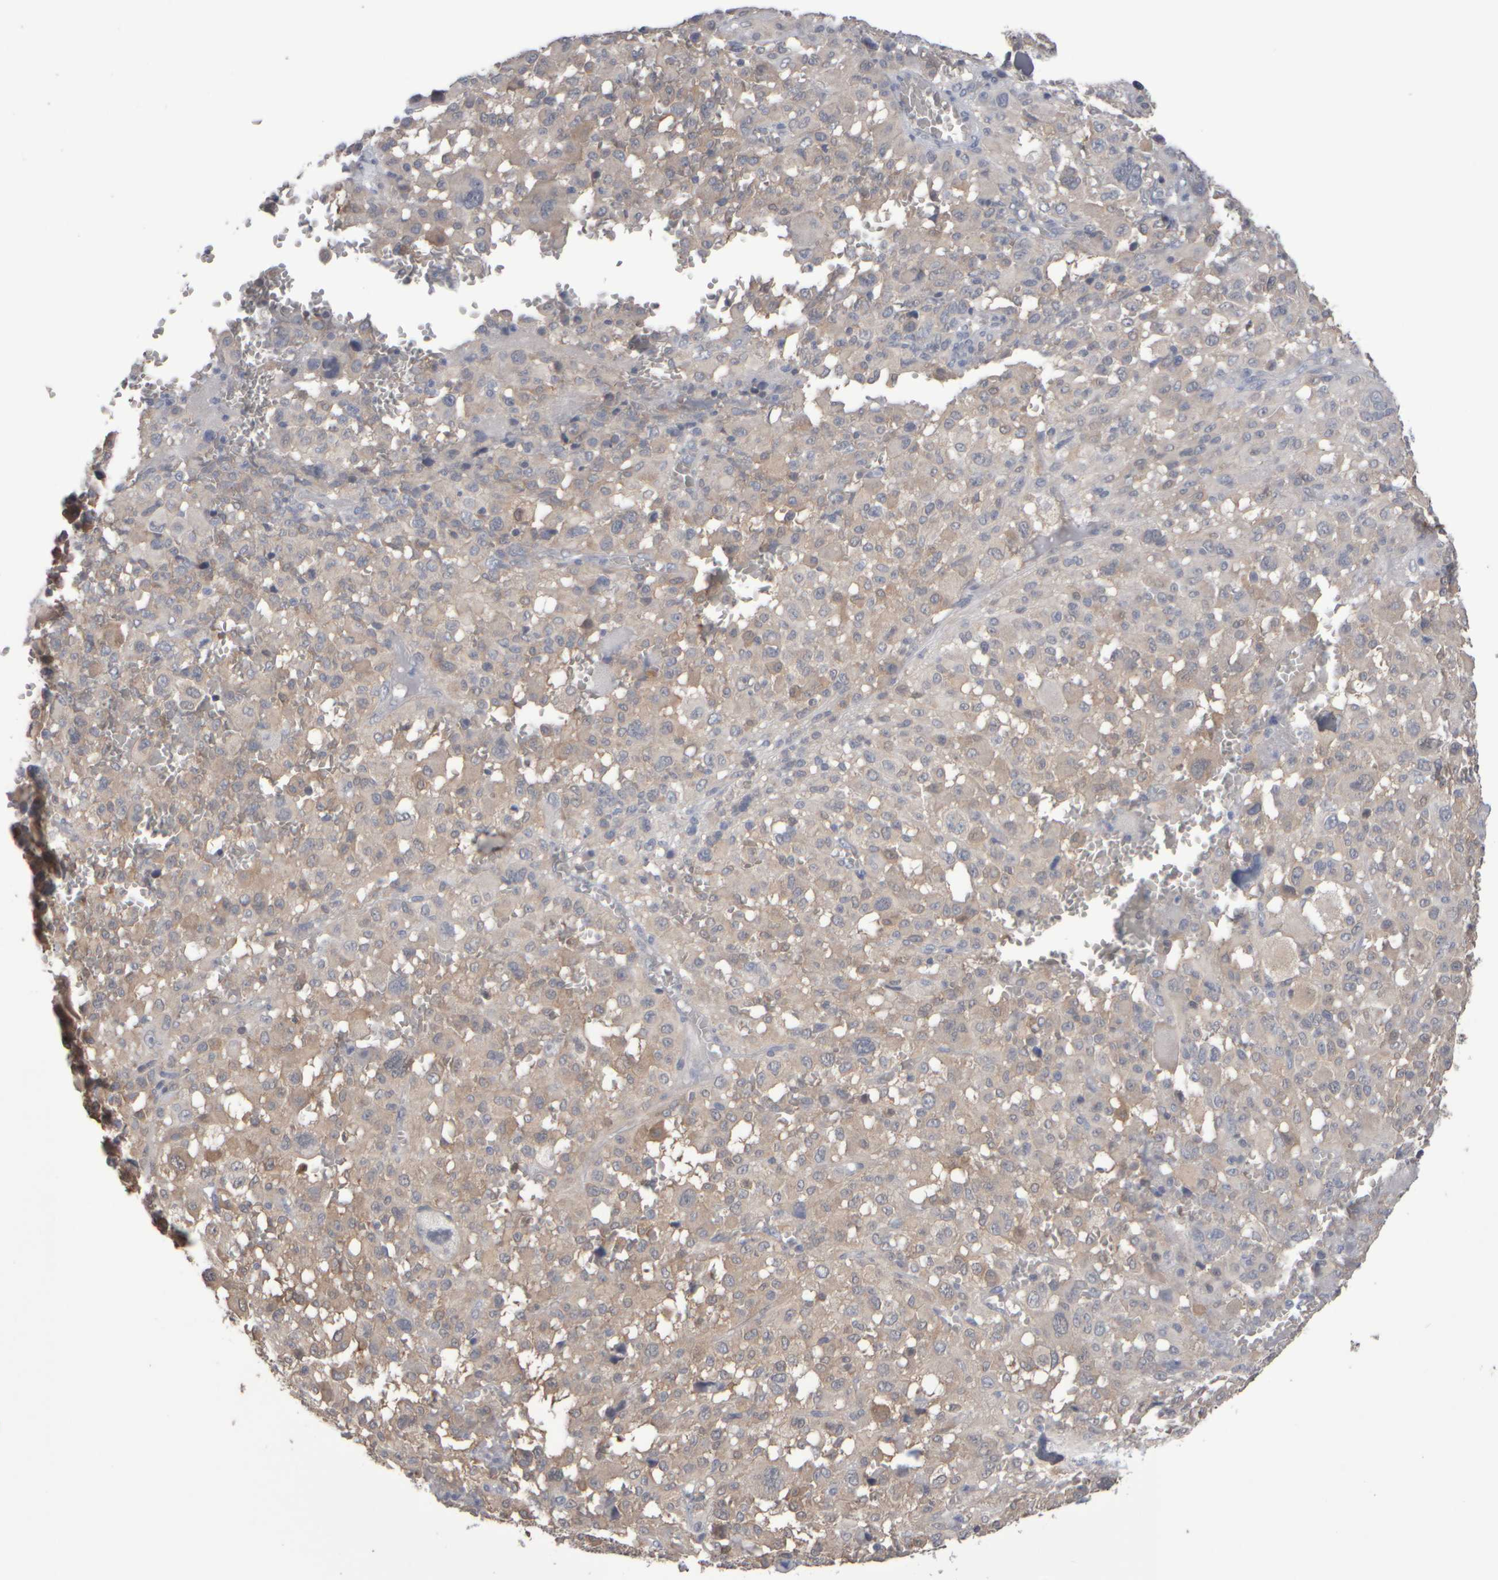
{"staining": {"intensity": "weak", "quantity": "<25%", "location": "cytoplasmic/membranous"}, "tissue": "melanoma", "cell_type": "Tumor cells", "image_type": "cancer", "snomed": [{"axis": "morphology", "description": "Malignant melanoma, Metastatic site"}, {"axis": "topography", "description": "Skin"}], "caption": "Immunohistochemistry (IHC) micrograph of neoplastic tissue: melanoma stained with DAB (3,3'-diaminobenzidine) reveals no significant protein expression in tumor cells.", "gene": "EPHX2", "patient": {"sex": "female", "age": 74}}